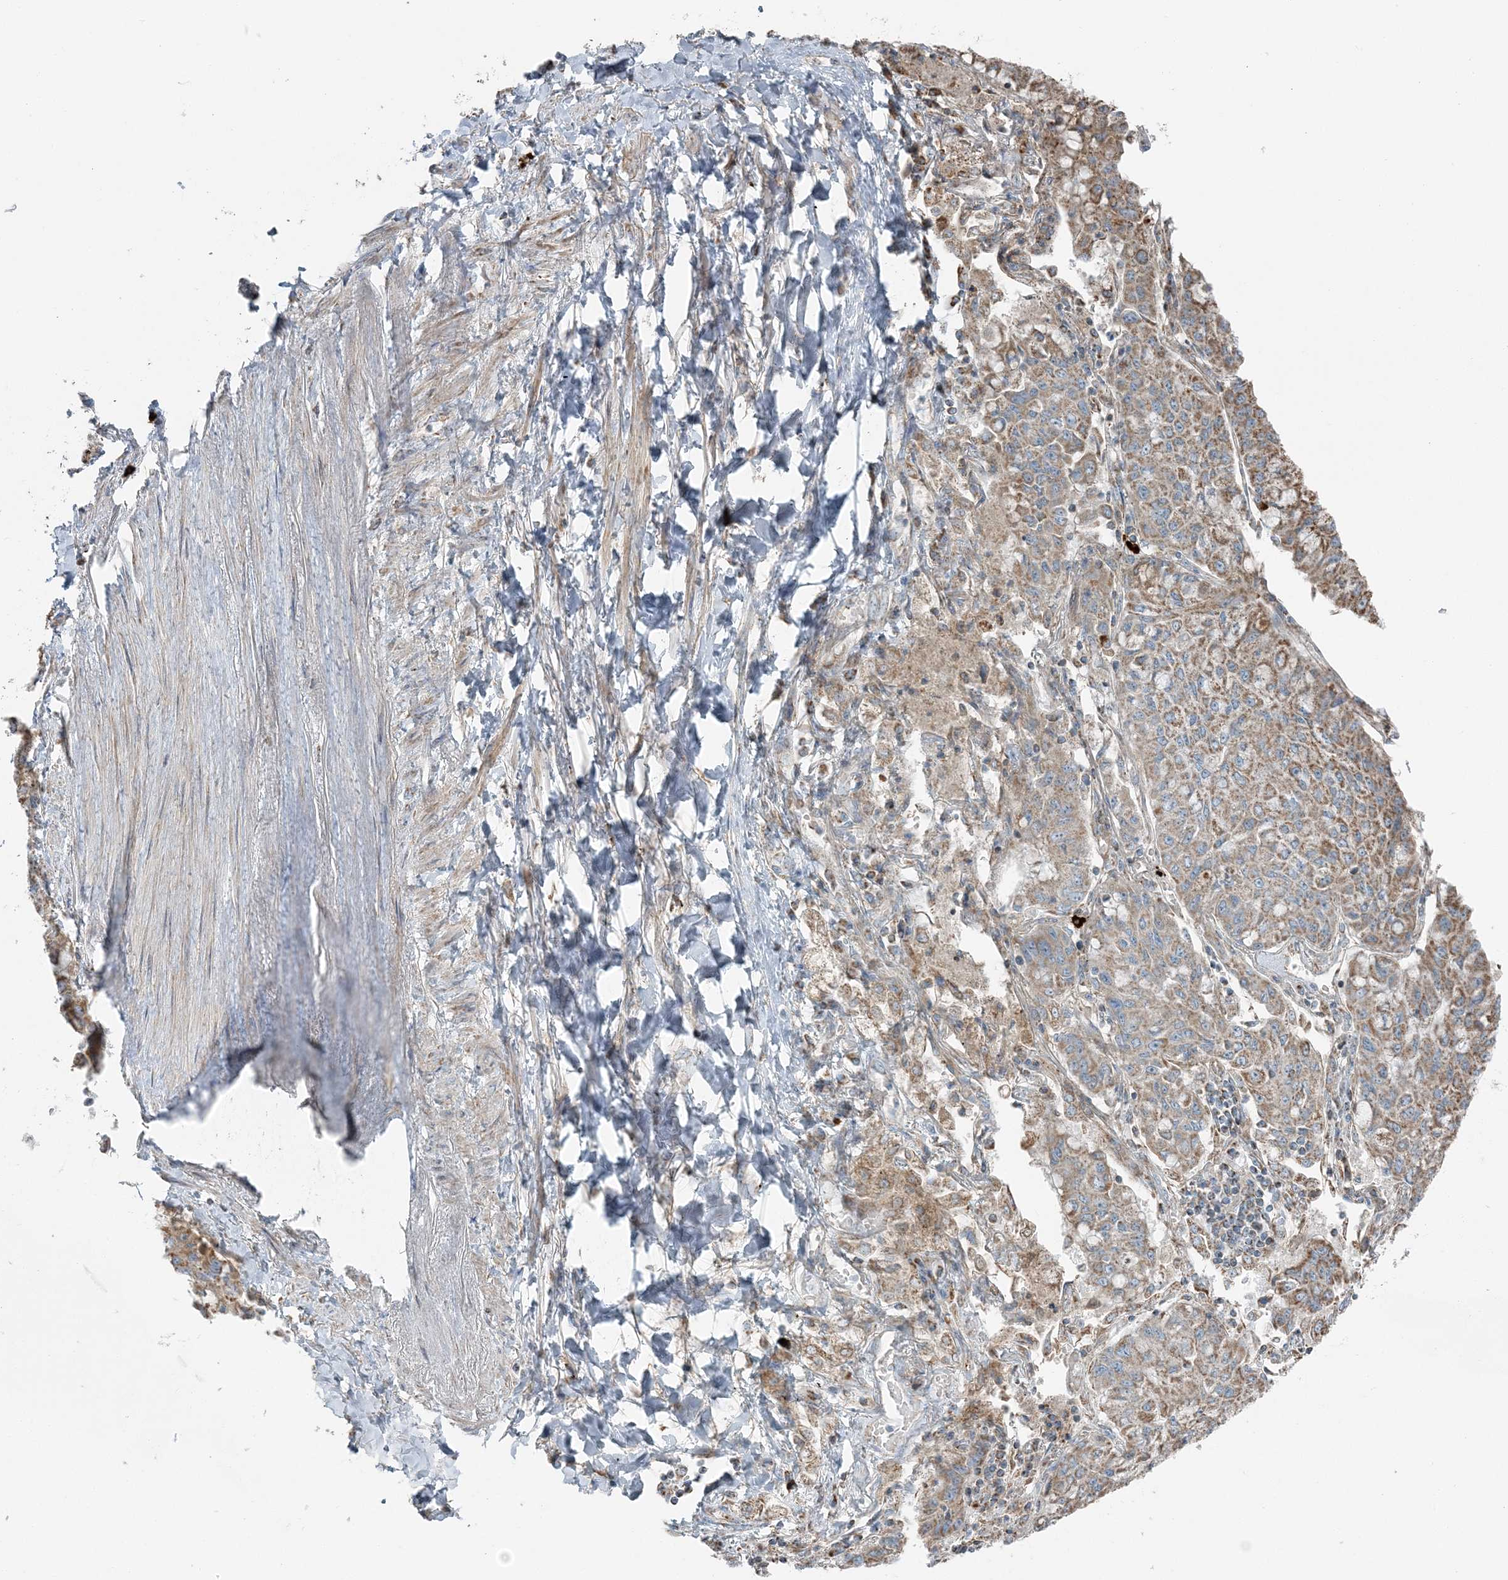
{"staining": {"intensity": "moderate", "quantity": ">75%", "location": "cytoplasmic/membranous"}, "tissue": "lung cancer", "cell_type": "Tumor cells", "image_type": "cancer", "snomed": [{"axis": "morphology", "description": "Squamous cell carcinoma, NOS"}, {"axis": "topography", "description": "Lung"}], "caption": "Human squamous cell carcinoma (lung) stained for a protein (brown) exhibits moderate cytoplasmic/membranous positive staining in approximately >75% of tumor cells.", "gene": "SLC22A16", "patient": {"sex": "male", "age": 74}}